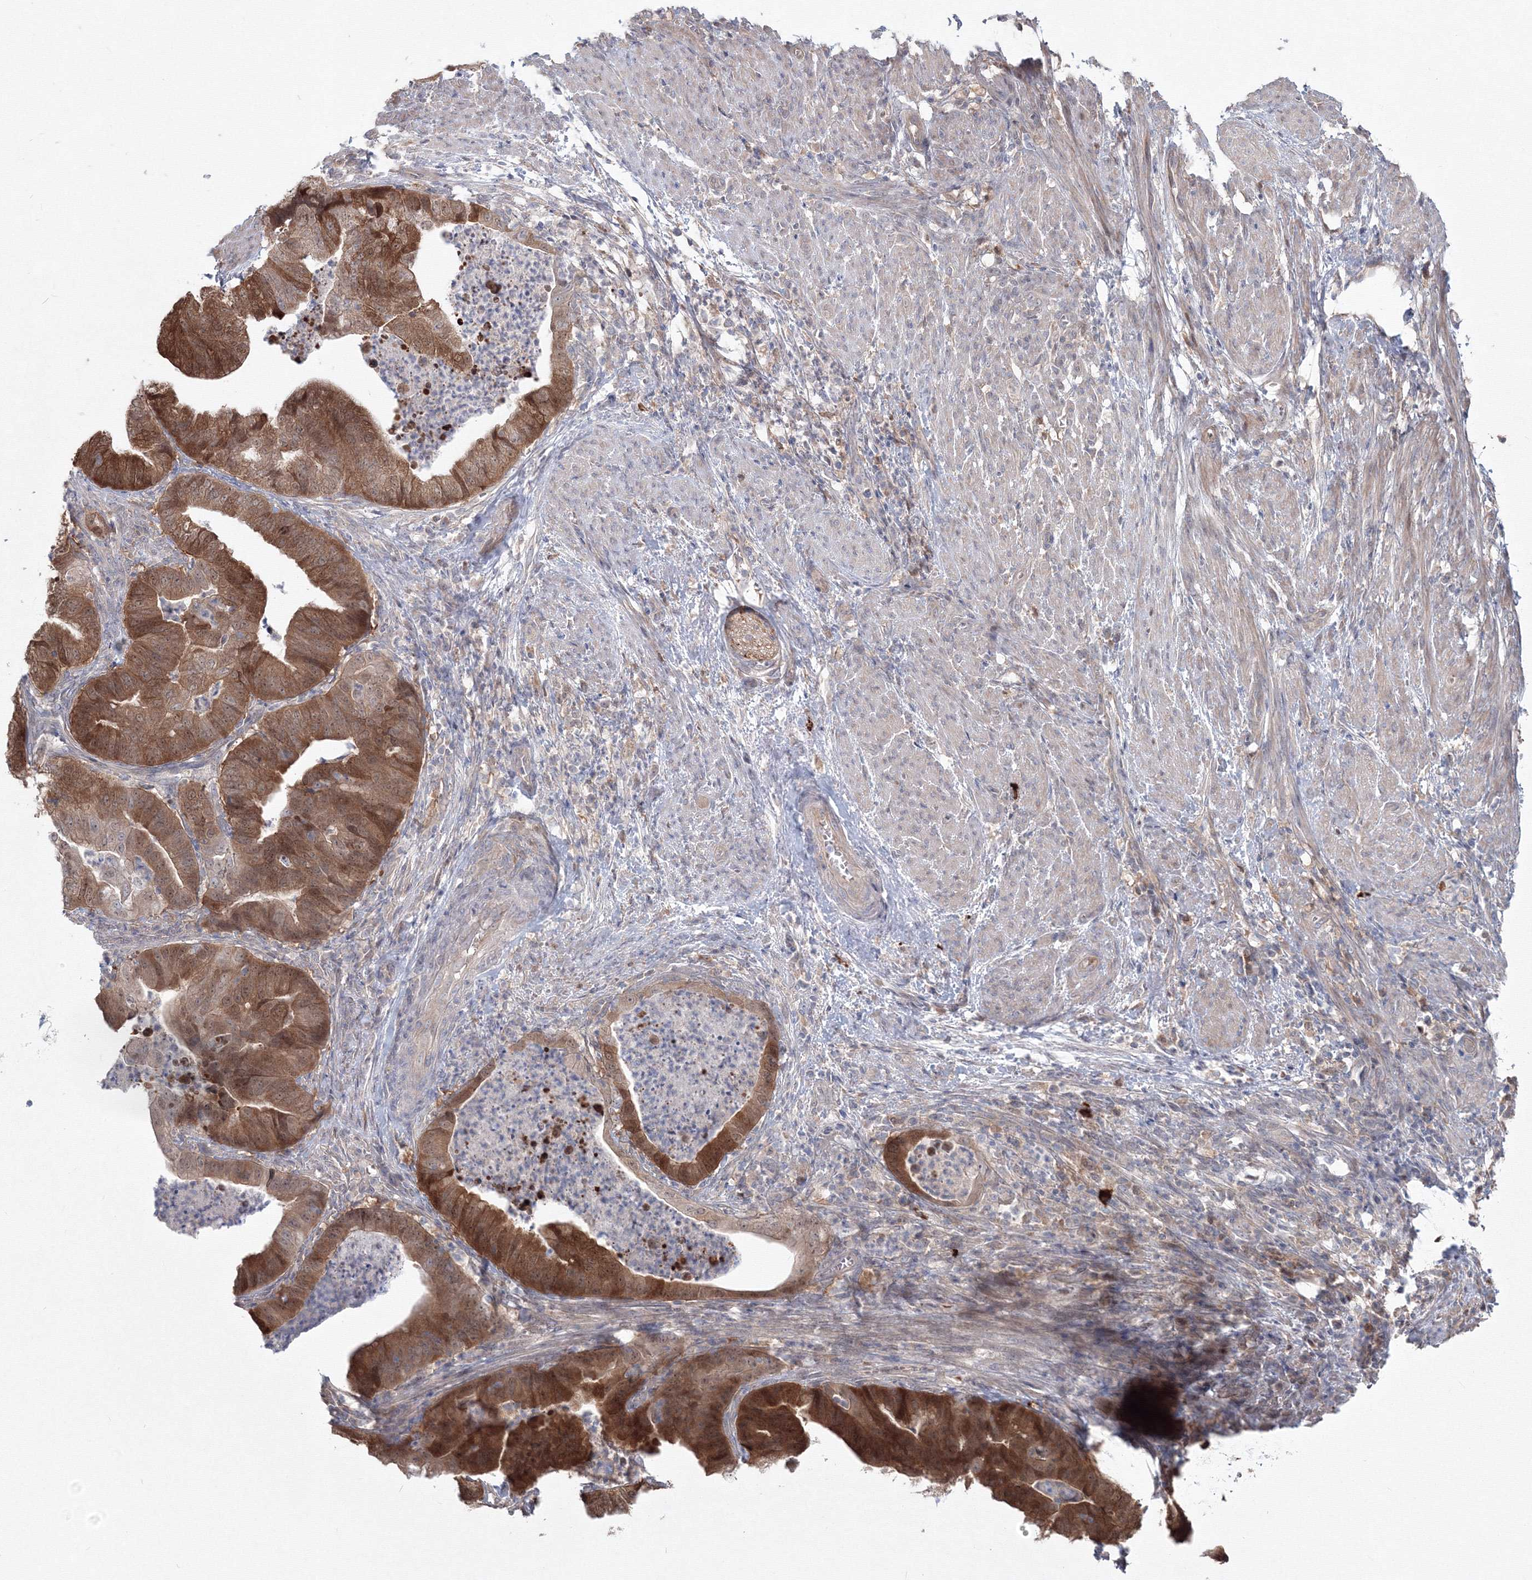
{"staining": {"intensity": "strong", "quantity": ">75%", "location": "cytoplasmic/membranous"}, "tissue": "endometrial cancer", "cell_type": "Tumor cells", "image_type": "cancer", "snomed": [{"axis": "morphology", "description": "Polyp, NOS"}, {"axis": "morphology", "description": "Adenocarcinoma, NOS"}, {"axis": "morphology", "description": "Adenoma, NOS"}, {"axis": "topography", "description": "Endometrium"}], "caption": "This is a micrograph of immunohistochemistry staining of polyp (endometrial), which shows strong positivity in the cytoplasmic/membranous of tumor cells.", "gene": "MKRN2", "patient": {"sex": "female", "age": 79}}